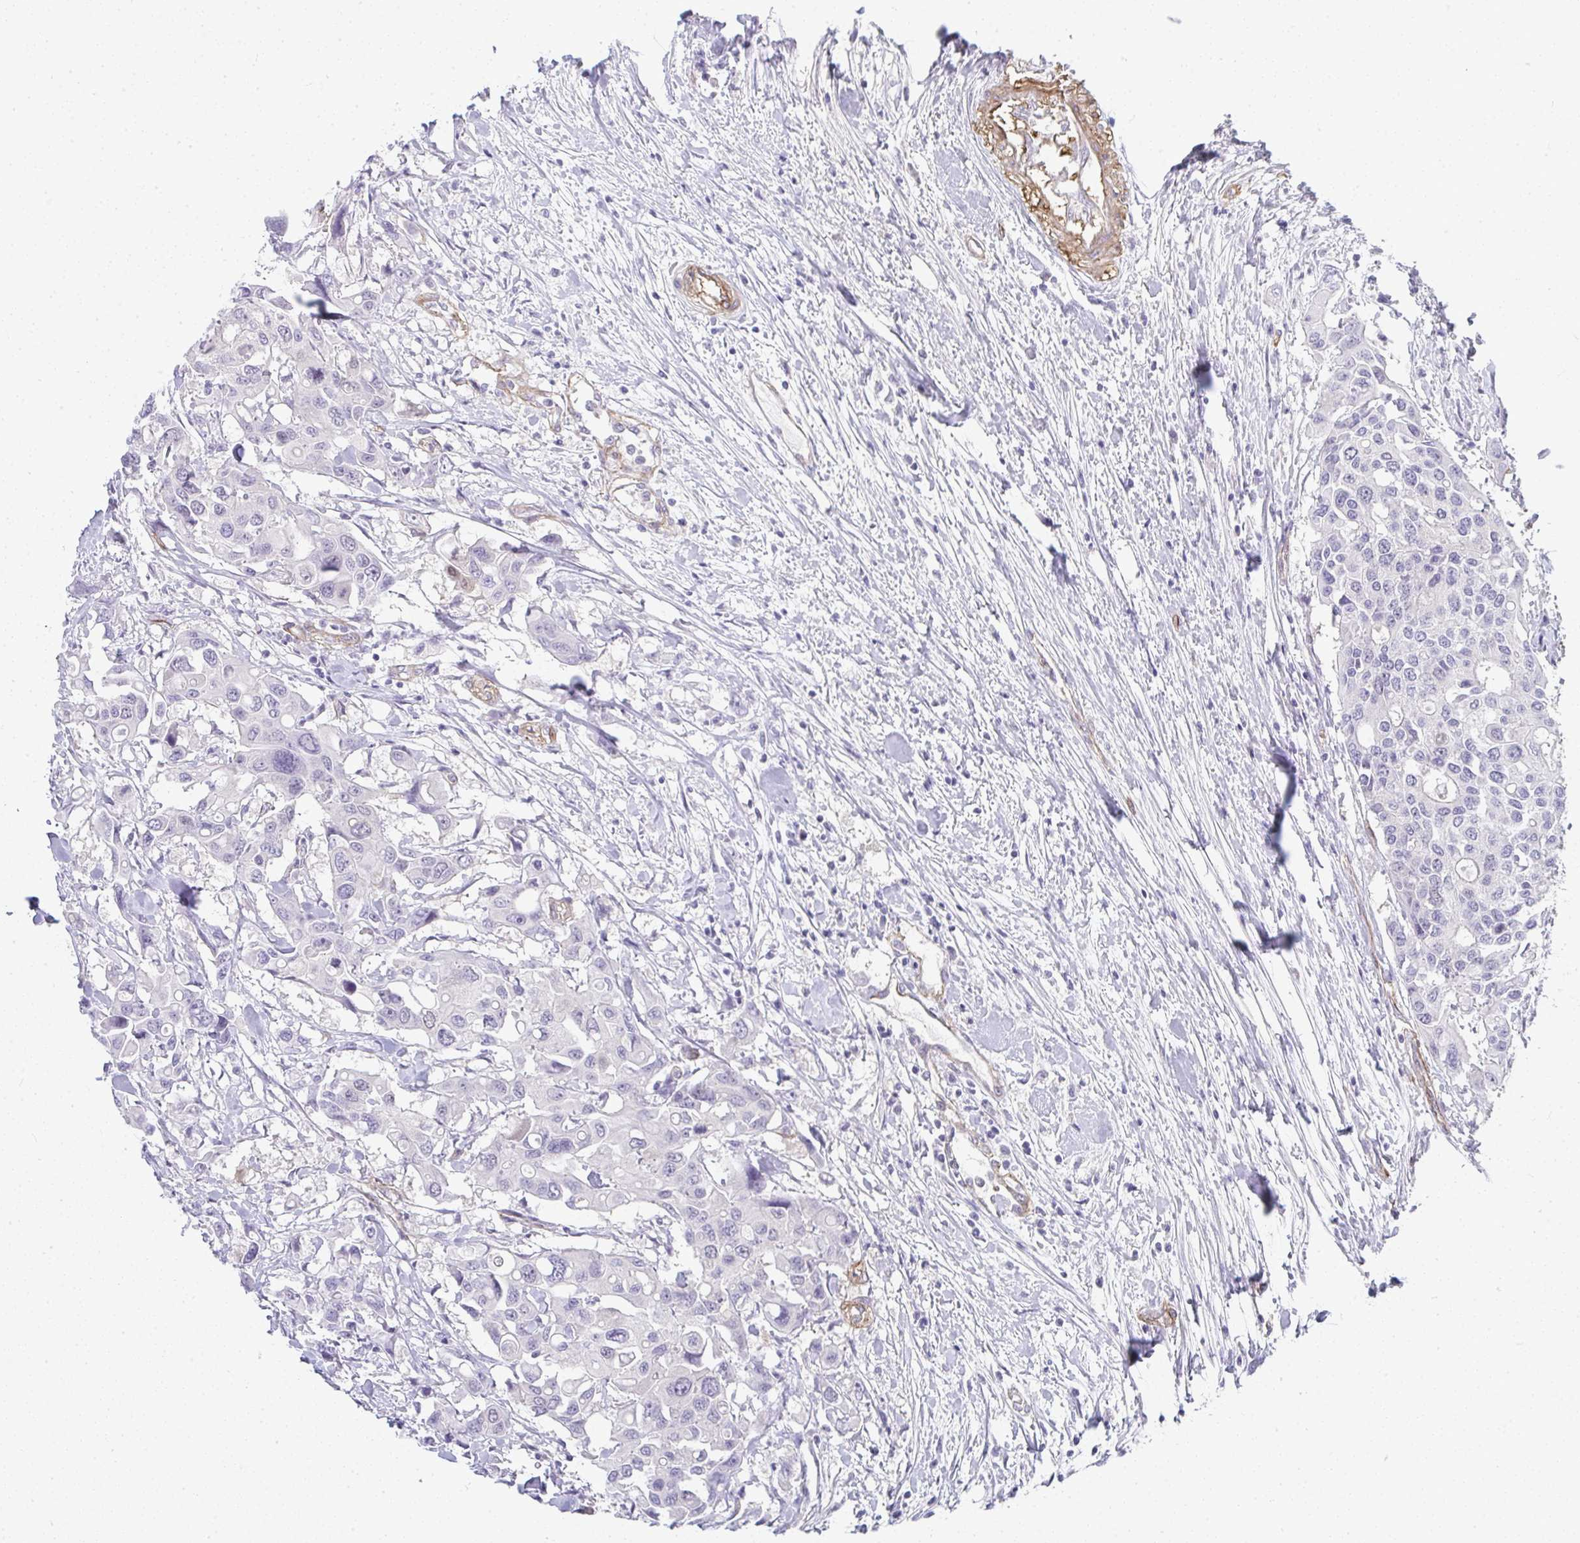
{"staining": {"intensity": "negative", "quantity": "none", "location": "none"}, "tissue": "colorectal cancer", "cell_type": "Tumor cells", "image_type": "cancer", "snomed": [{"axis": "morphology", "description": "Adenocarcinoma, NOS"}, {"axis": "topography", "description": "Colon"}], "caption": "This photomicrograph is of colorectal cancer (adenocarcinoma) stained with IHC to label a protein in brown with the nuclei are counter-stained blue. There is no positivity in tumor cells. (Stains: DAB (3,3'-diaminobenzidine) immunohistochemistry with hematoxylin counter stain, Microscopy: brightfield microscopy at high magnification).", "gene": "UBE2S", "patient": {"sex": "male", "age": 77}}